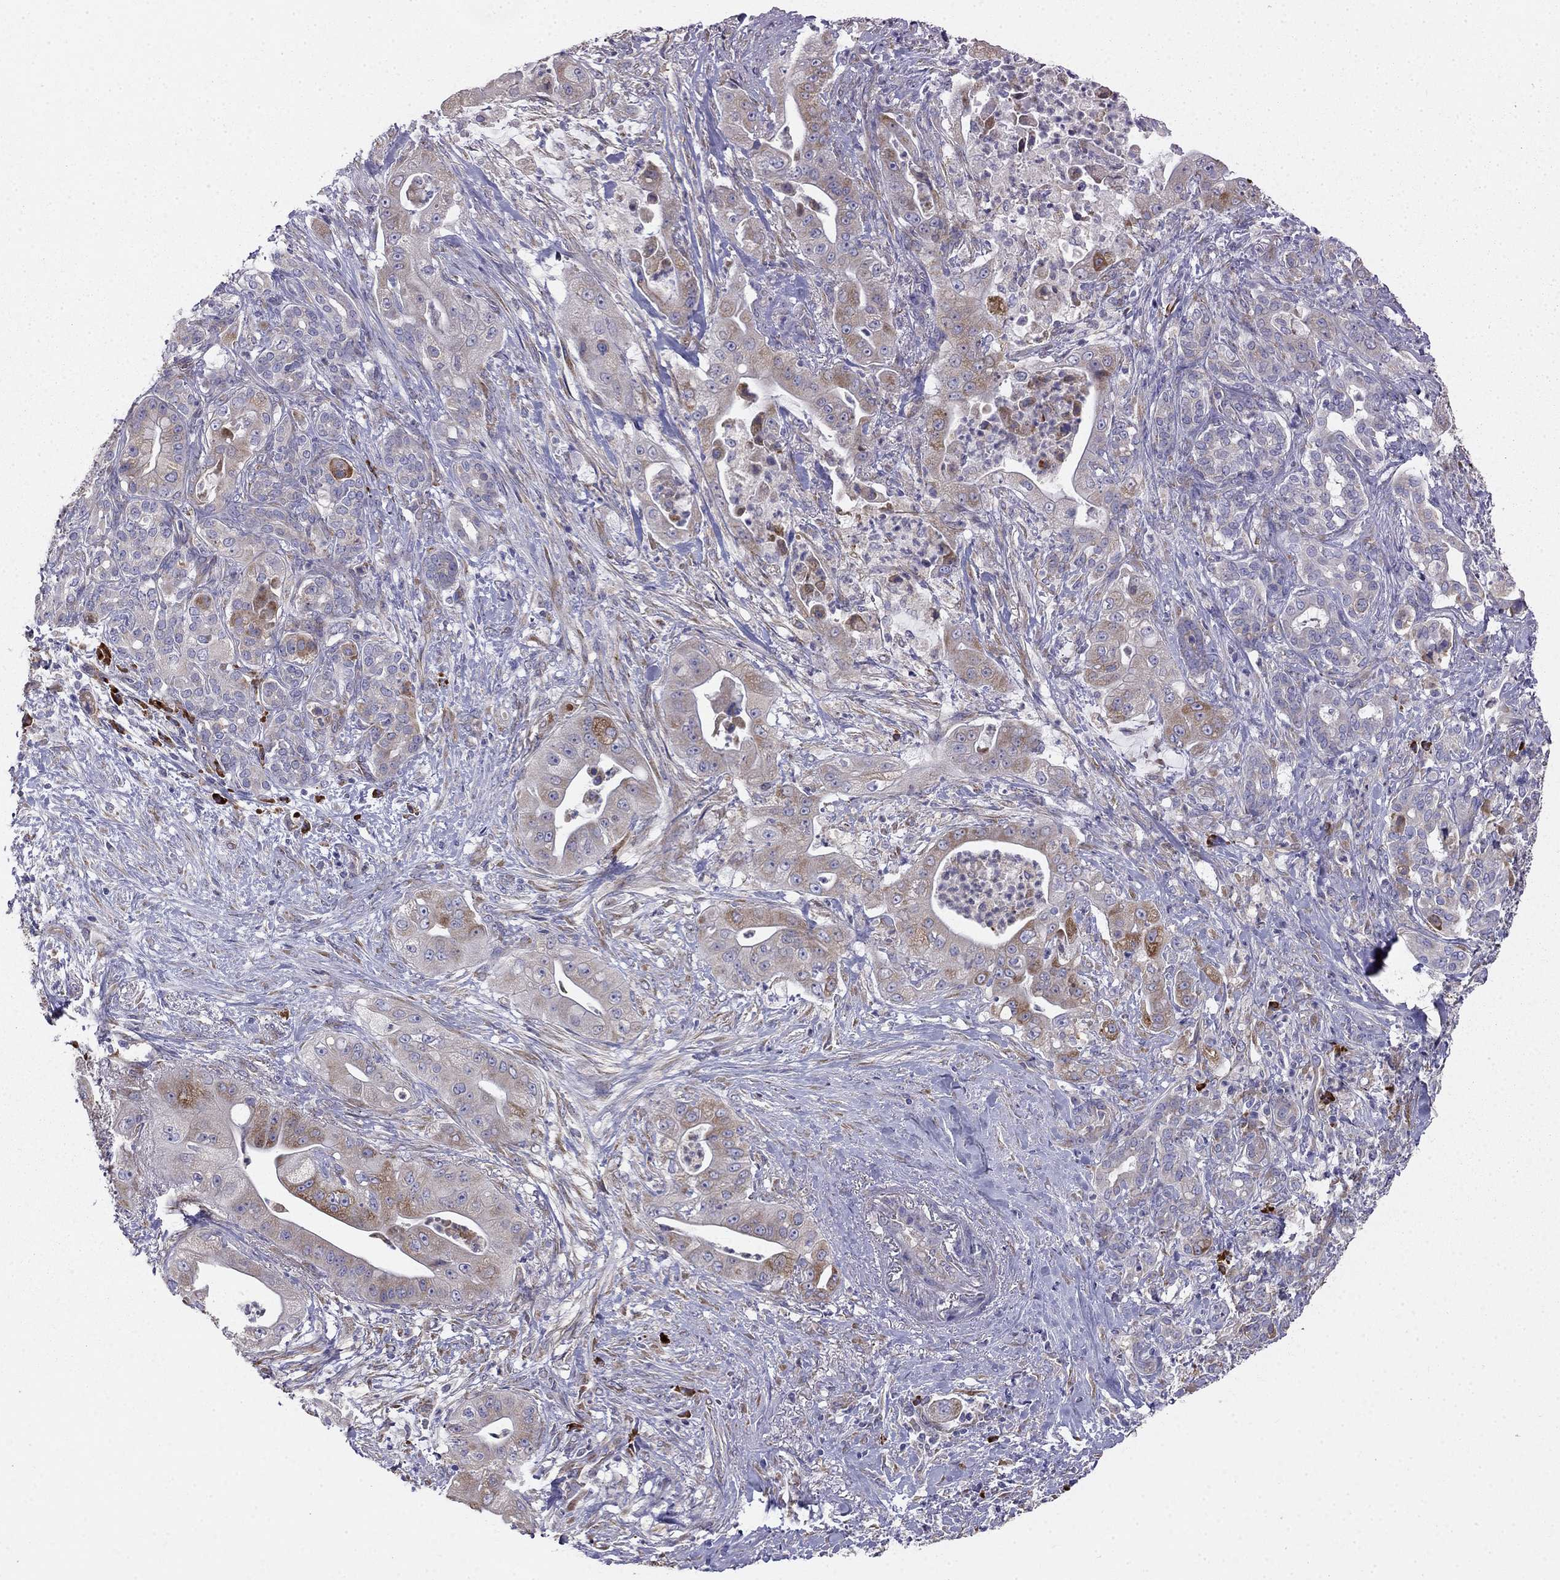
{"staining": {"intensity": "strong", "quantity": "<25%", "location": "cytoplasmic/membranous"}, "tissue": "pancreatic cancer", "cell_type": "Tumor cells", "image_type": "cancer", "snomed": [{"axis": "morphology", "description": "Normal tissue, NOS"}, {"axis": "morphology", "description": "Inflammation, NOS"}, {"axis": "morphology", "description": "Adenocarcinoma, NOS"}, {"axis": "topography", "description": "Pancreas"}], "caption": "Human pancreatic cancer (adenocarcinoma) stained for a protein (brown) demonstrates strong cytoplasmic/membranous positive positivity in about <25% of tumor cells.", "gene": "LONRF2", "patient": {"sex": "male", "age": 57}}